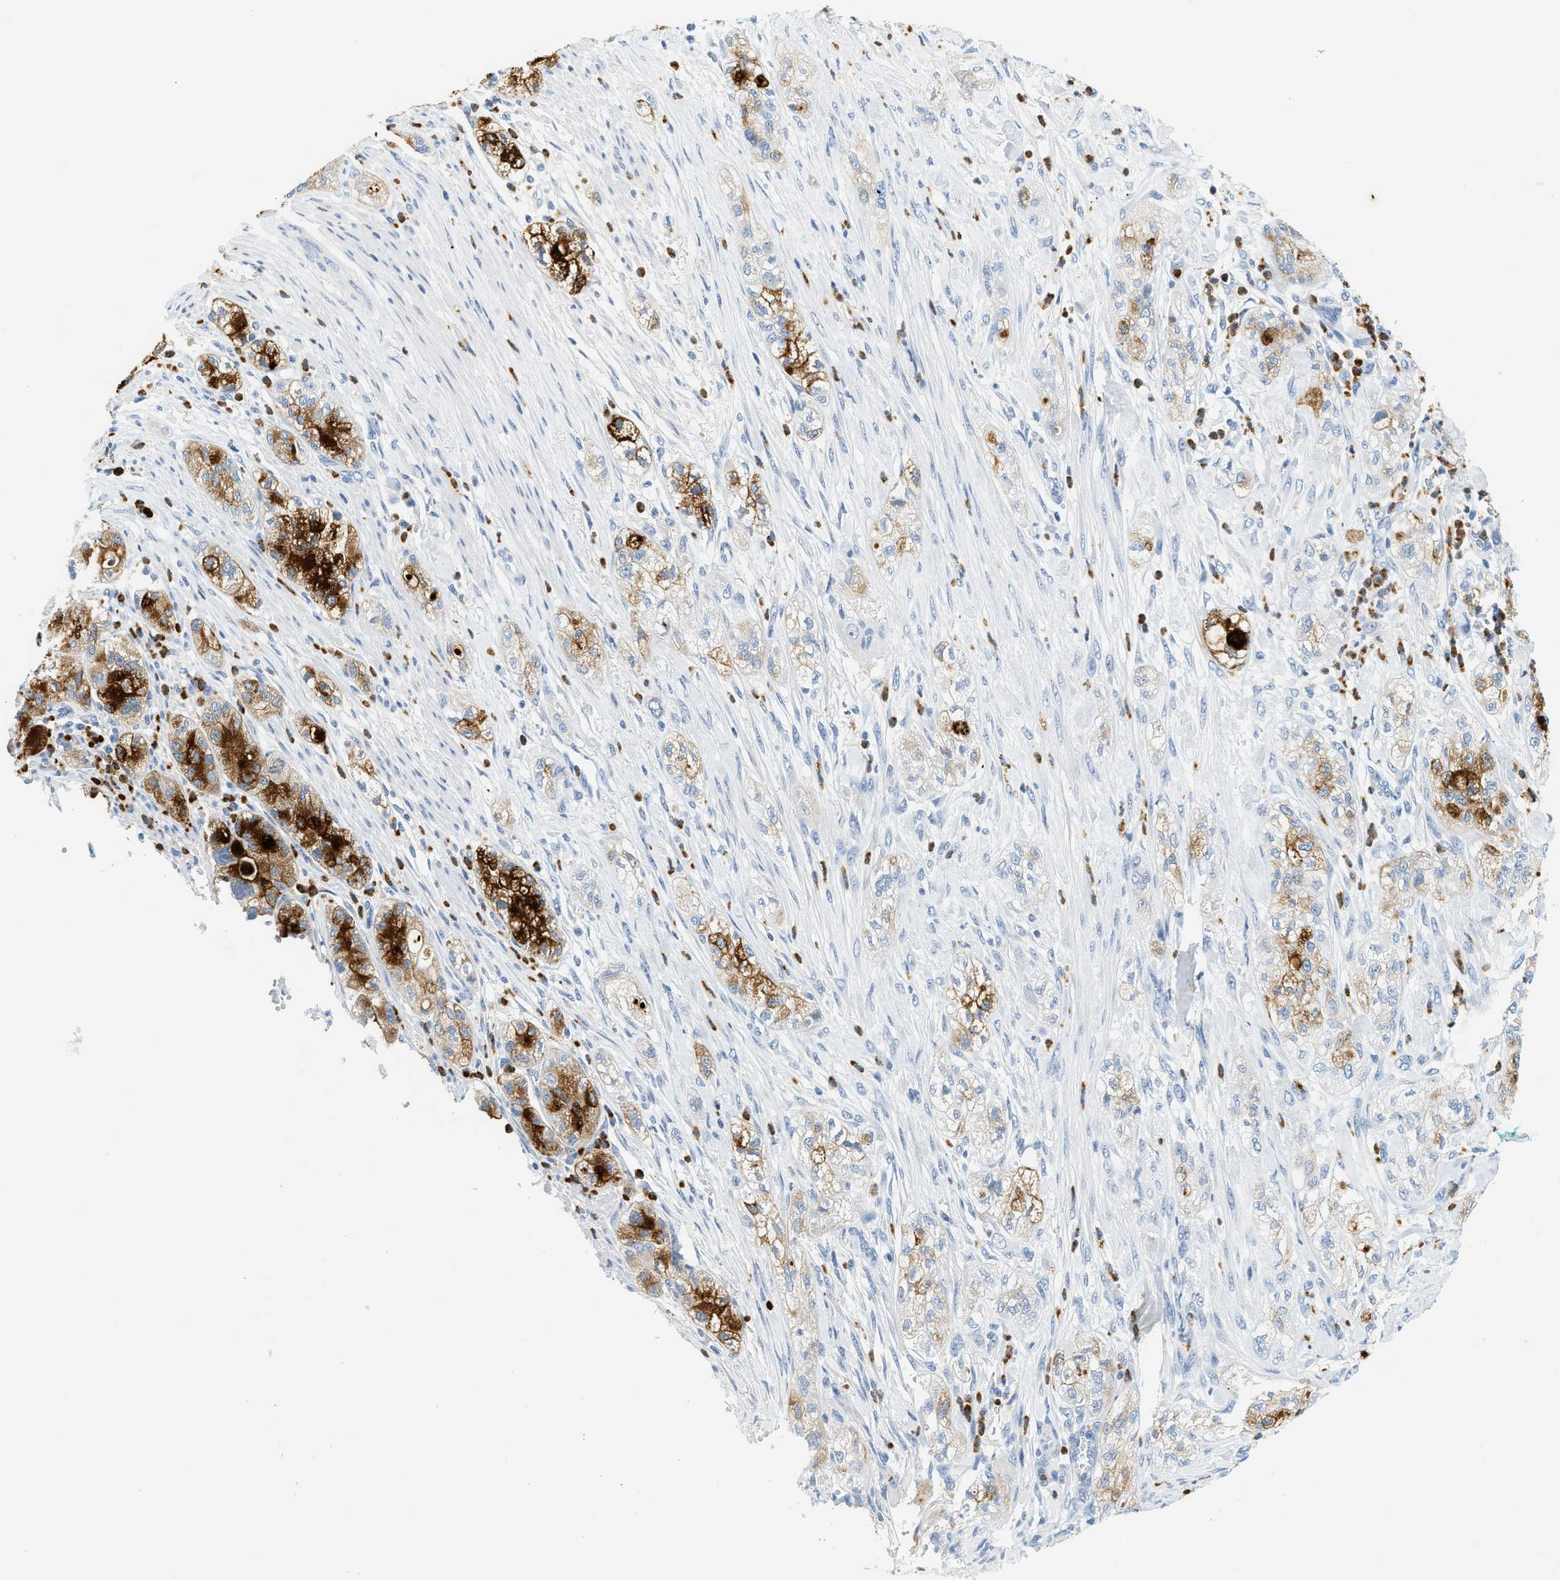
{"staining": {"intensity": "strong", "quantity": ">75%", "location": "cytoplasmic/membranous"}, "tissue": "pancreatic cancer", "cell_type": "Tumor cells", "image_type": "cancer", "snomed": [{"axis": "morphology", "description": "Adenocarcinoma, NOS"}, {"axis": "topography", "description": "Pancreas"}], "caption": "Protein positivity by IHC exhibits strong cytoplasmic/membranous expression in approximately >75% of tumor cells in adenocarcinoma (pancreatic).", "gene": "LCN2", "patient": {"sex": "female", "age": 78}}